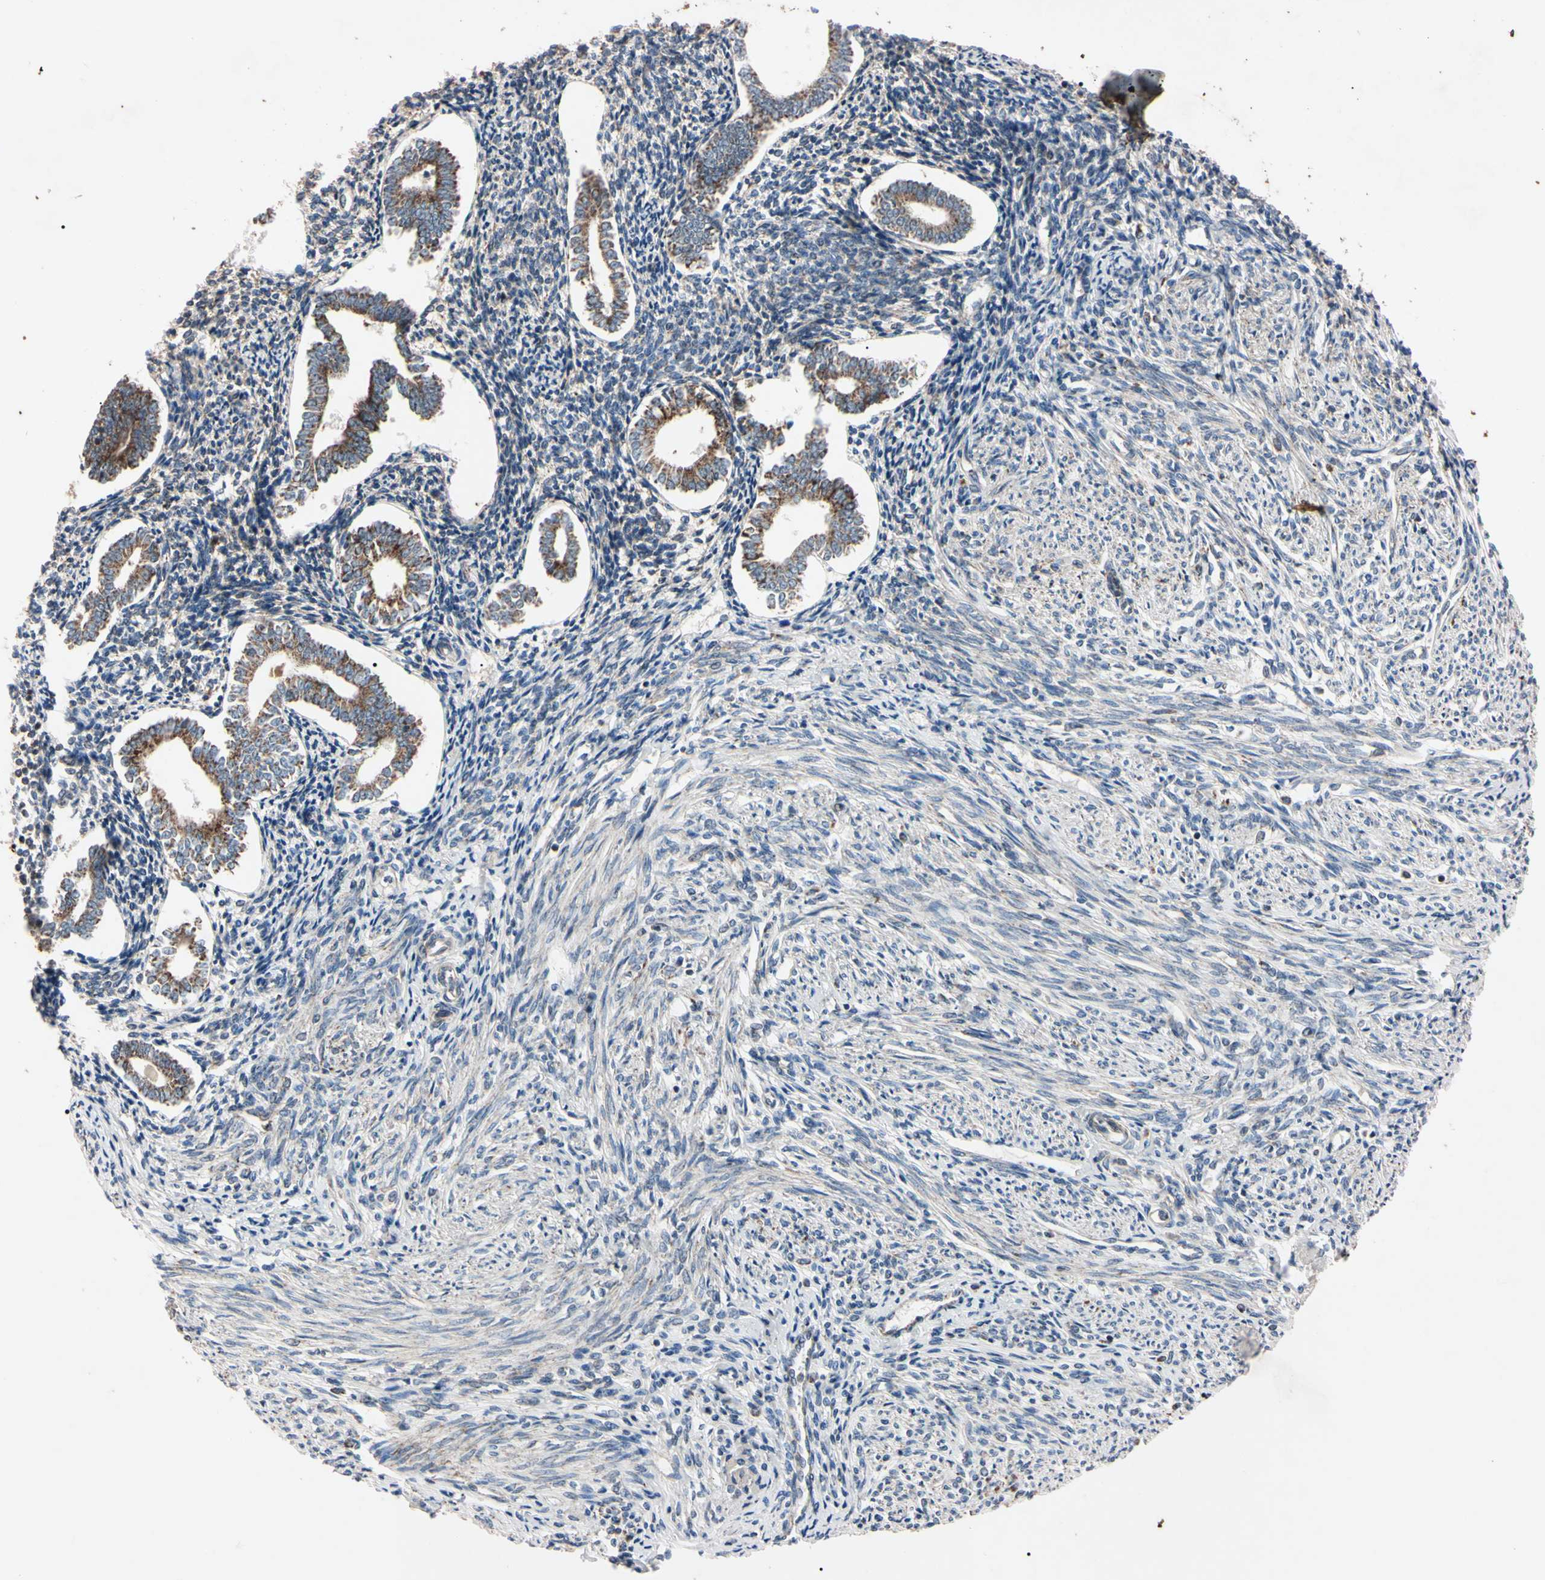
{"staining": {"intensity": "negative", "quantity": "none", "location": "none"}, "tissue": "endometrium", "cell_type": "Cells in endometrial stroma", "image_type": "normal", "snomed": [{"axis": "morphology", "description": "Normal tissue, NOS"}, {"axis": "topography", "description": "Endometrium"}], "caption": "Unremarkable endometrium was stained to show a protein in brown. There is no significant positivity in cells in endometrial stroma. Brightfield microscopy of immunohistochemistry stained with DAB (brown) and hematoxylin (blue), captured at high magnification.", "gene": "TNFRSF1A", "patient": {"sex": "female", "age": 71}}